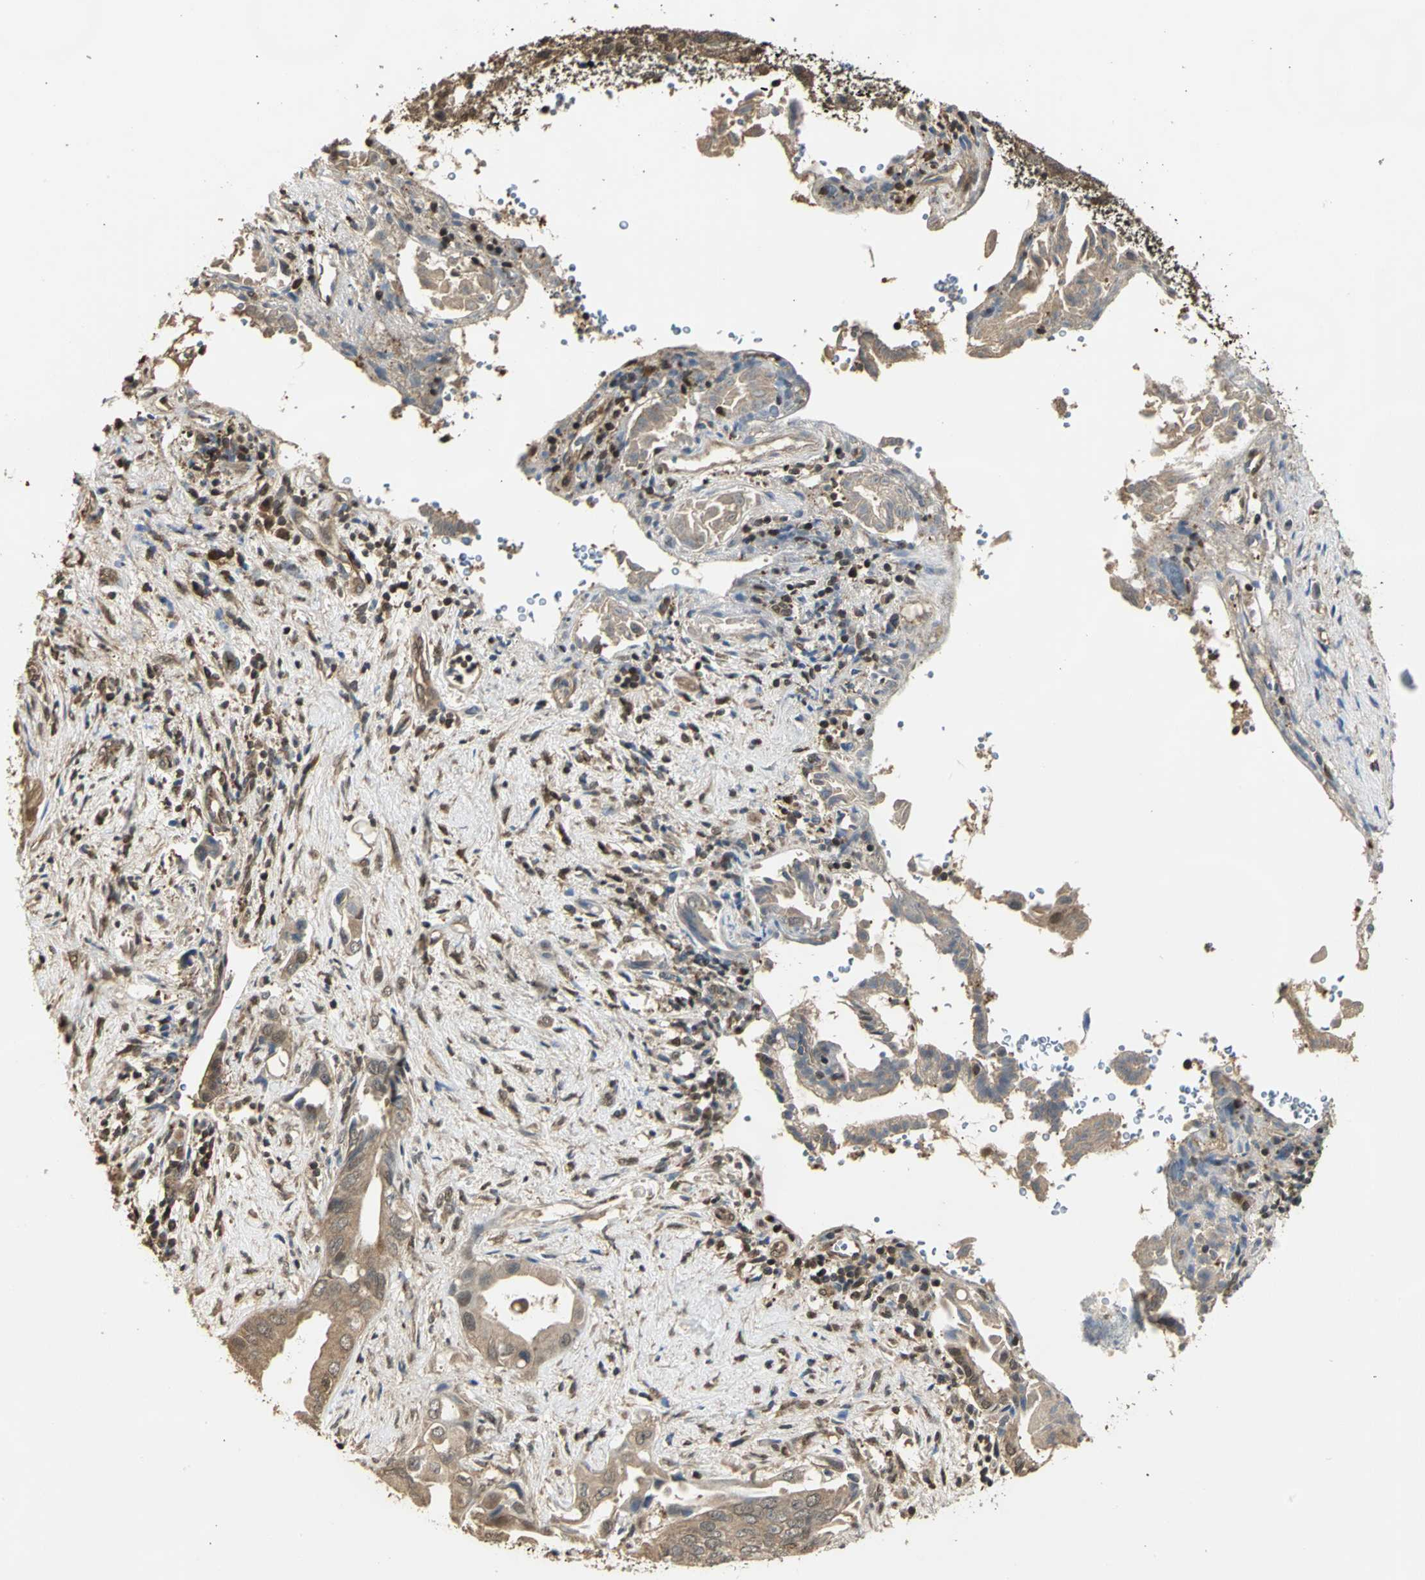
{"staining": {"intensity": "moderate", "quantity": ">75%", "location": "cytoplasmic/membranous,nuclear"}, "tissue": "liver cancer", "cell_type": "Tumor cells", "image_type": "cancer", "snomed": [{"axis": "morphology", "description": "Cholangiocarcinoma"}, {"axis": "topography", "description": "Liver"}], "caption": "Immunohistochemistry (IHC) staining of cholangiocarcinoma (liver), which shows medium levels of moderate cytoplasmic/membranous and nuclear staining in about >75% of tumor cells indicating moderate cytoplasmic/membranous and nuclear protein expression. The staining was performed using DAB (brown) for protein detection and nuclei were counterstained in hematoxylin (blue).", "gene": "PARK7", "patient": {"sex": "male", "age": 58}}